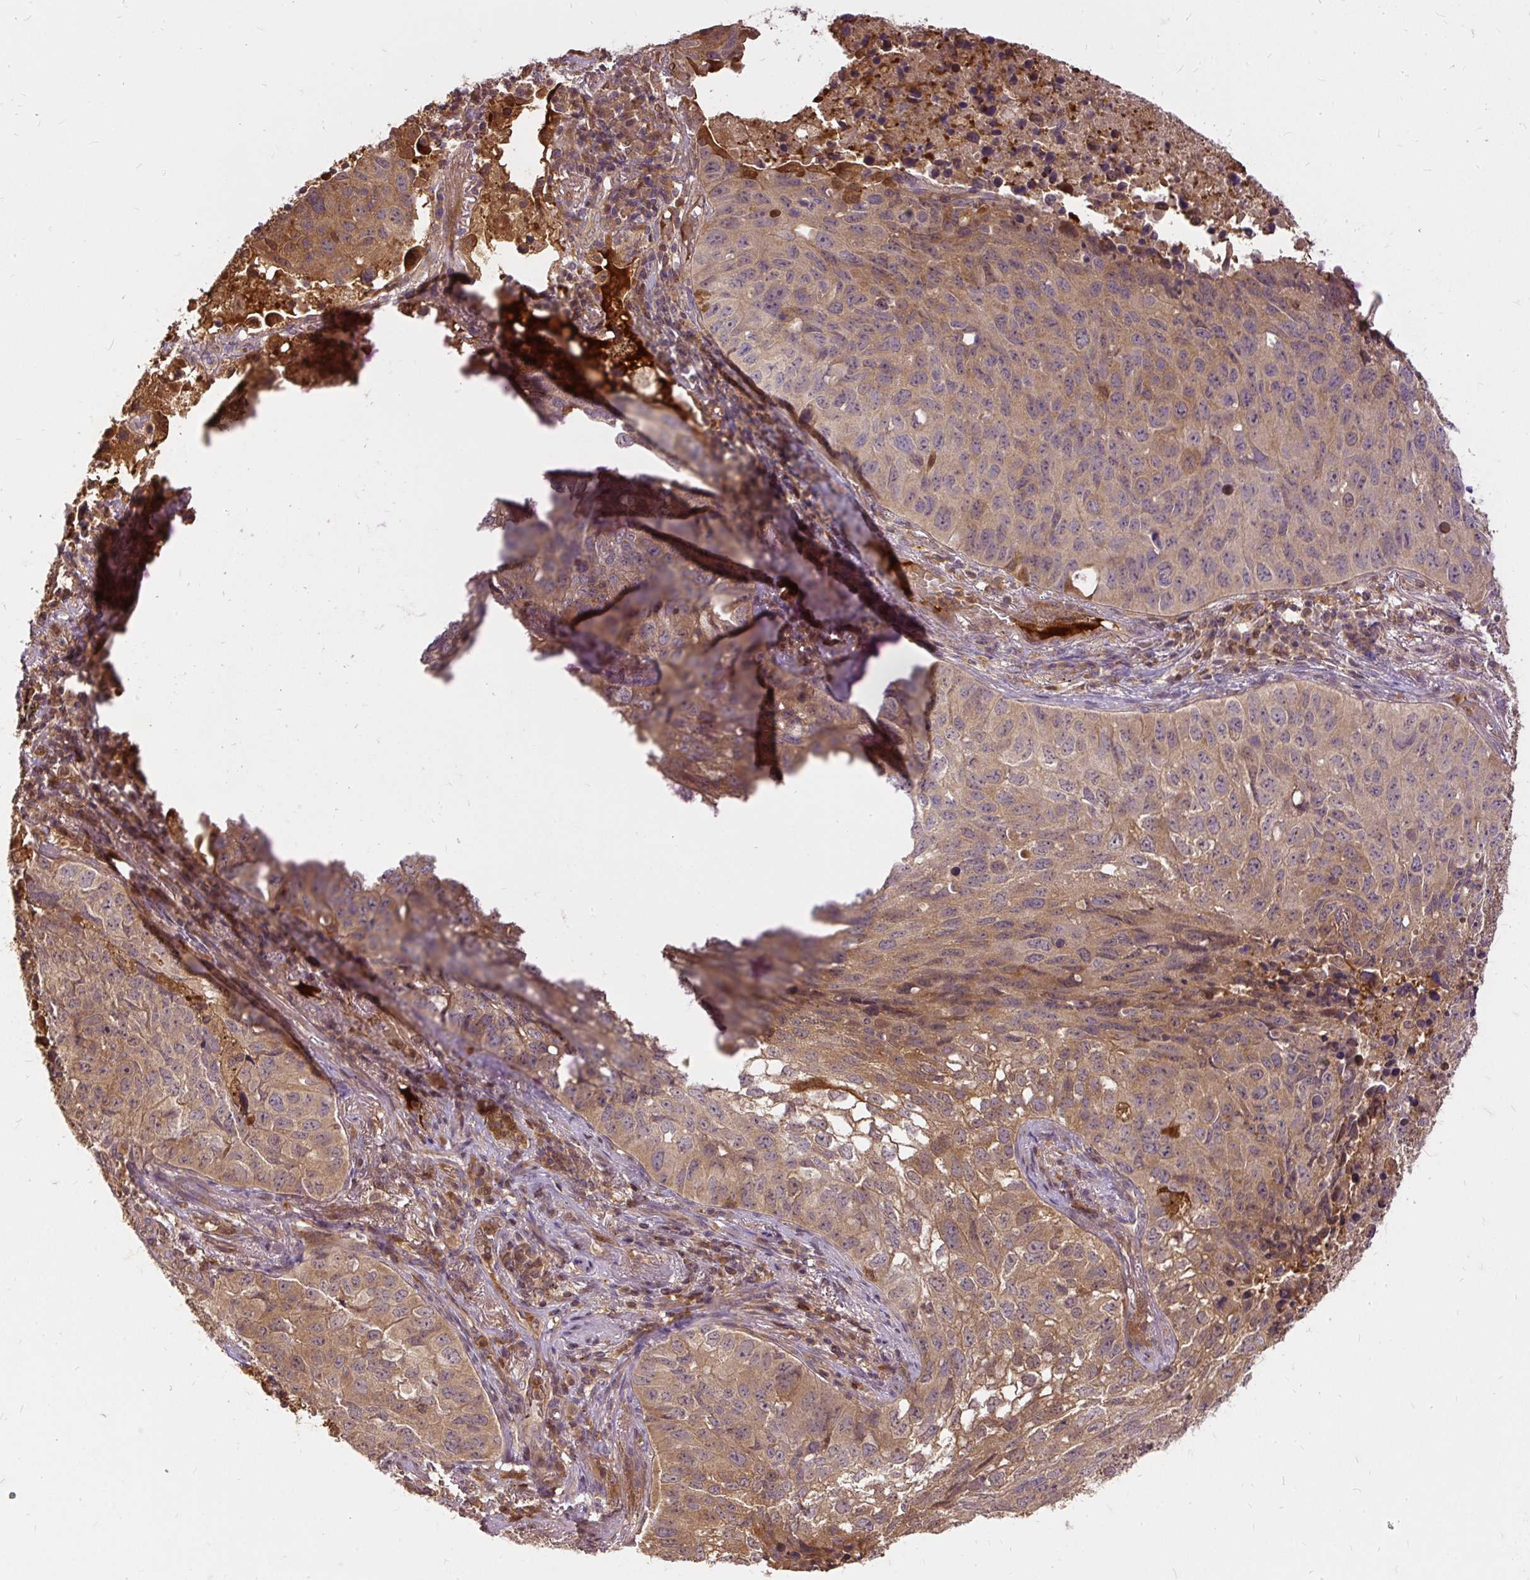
{"staining": {"intensity": "moderate", "quantity": ">75%", "location": "cytoplasmic/membranous"}, "tissue": "lung cancer", "cell_type": "Tumor cells", "image_type": "cancer", "snomed": [{"axis": "morphology", "description": "Squamous cell carcinoma, NOS"}, {"axis": "topography", "description": "Lung"}], "caption": "DAB (3,3'-diaminobenzidine) immunohistochemical staining of human lung cancer (squamous cell carcinoma) shows moderate cytoplasmic/membranous protein staining in approximately >75% of tumor cells.", "gene": "AP5S1", "patient": {"sex": "male", "age": 60}}